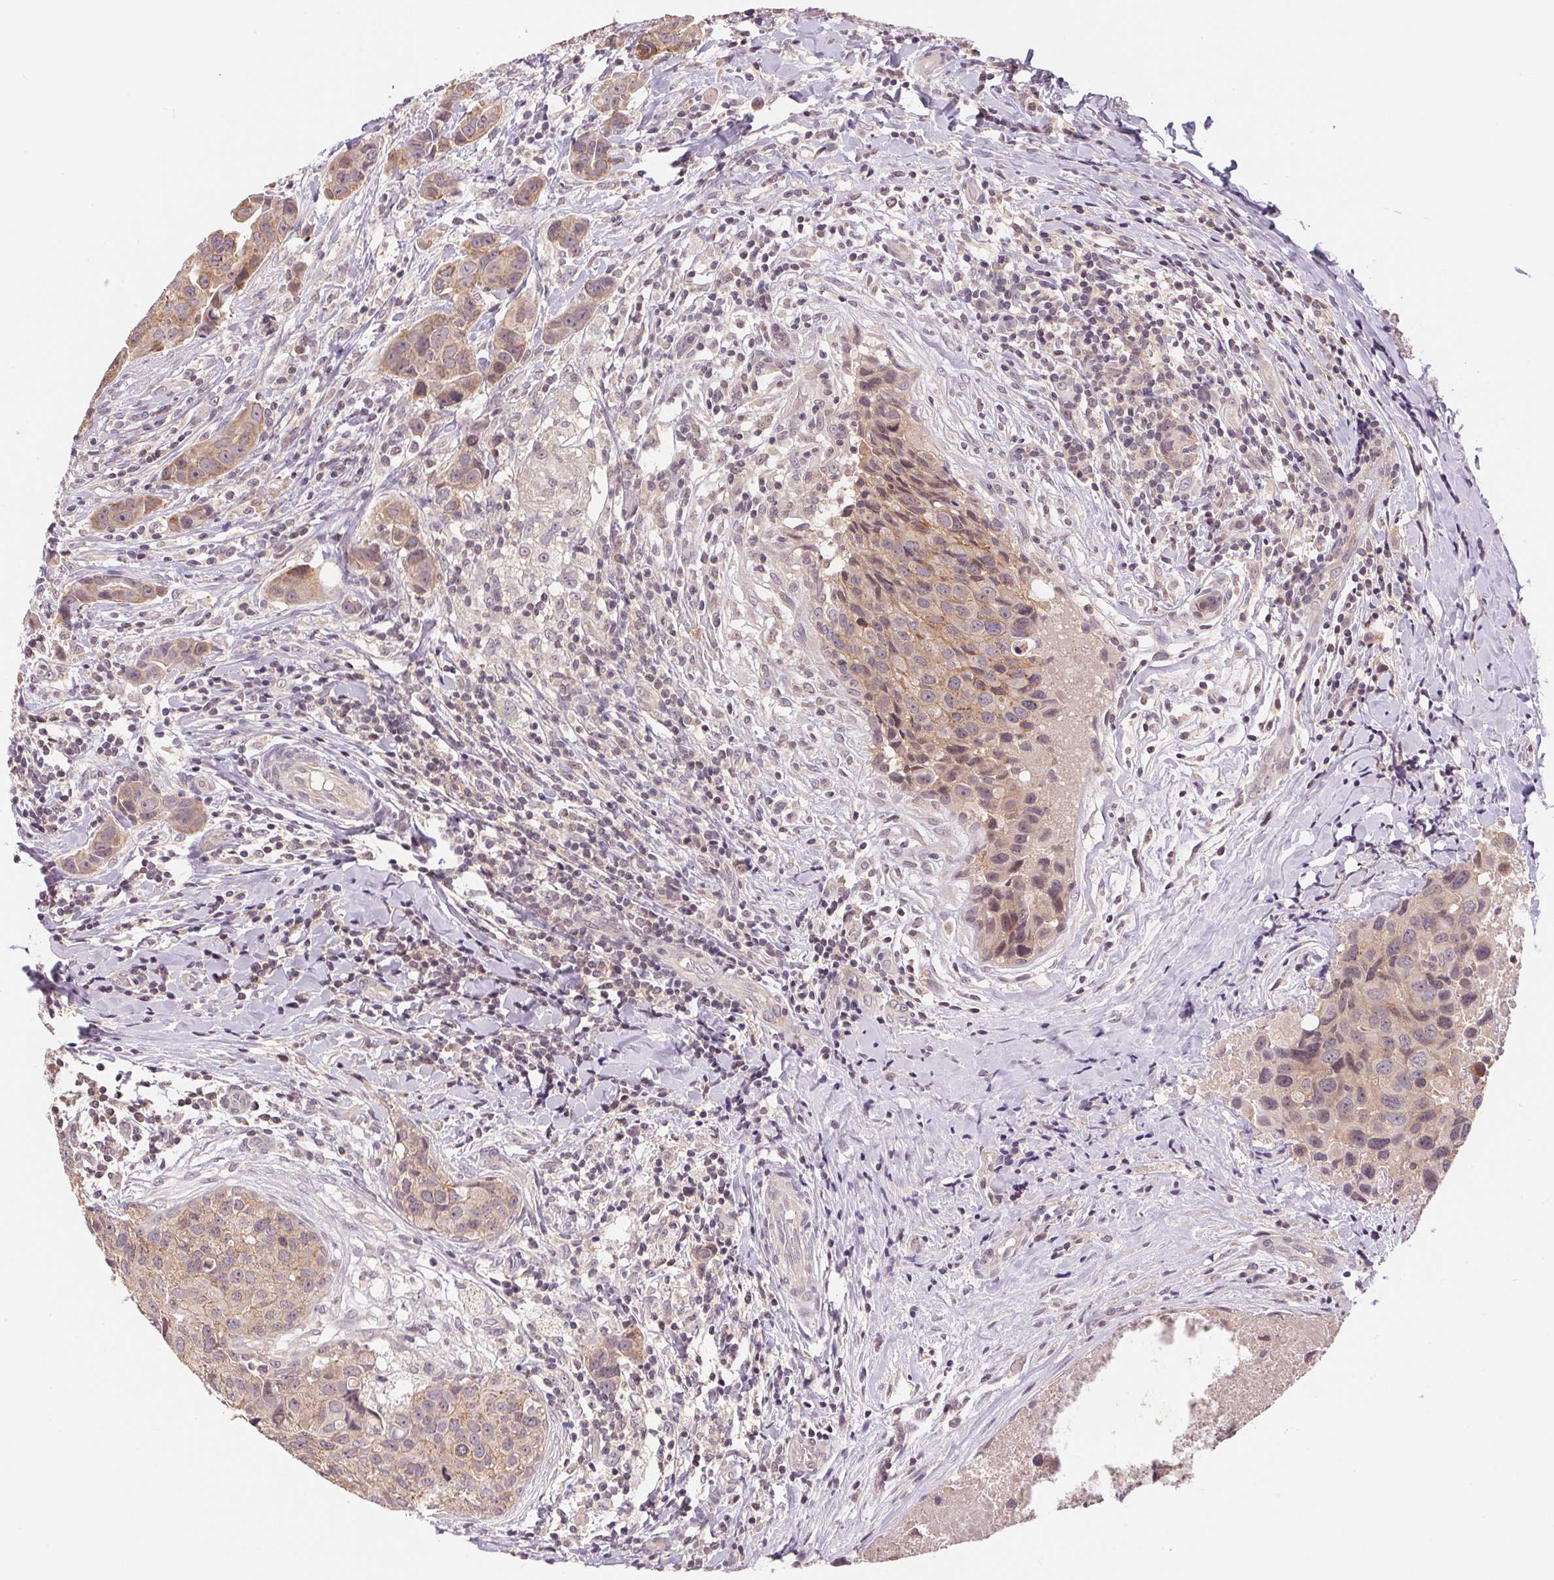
{"staining": {"intensity": "weak", "quantity": ">75%", "location": "cytoplasmic/membranous,nuclear"}, "tissue": "breast cancer", "cell_type": "Tumor cells", "image_type": "cancer", "snomed": [{"axis": "morphology", "description": "Duct carcinoma"}, {"axis": "topography", "description": "Breast"}], "caption": "High-power microscopy captured an immunohistochemistry photomicrograph of breast intraductal carcinoma, revealing weak cytoplasmic/membranous and nuclear staining in about >75% of tumor cells.", "gene": "BNIP5", "patient": {"sex": "female", "age": 24}}